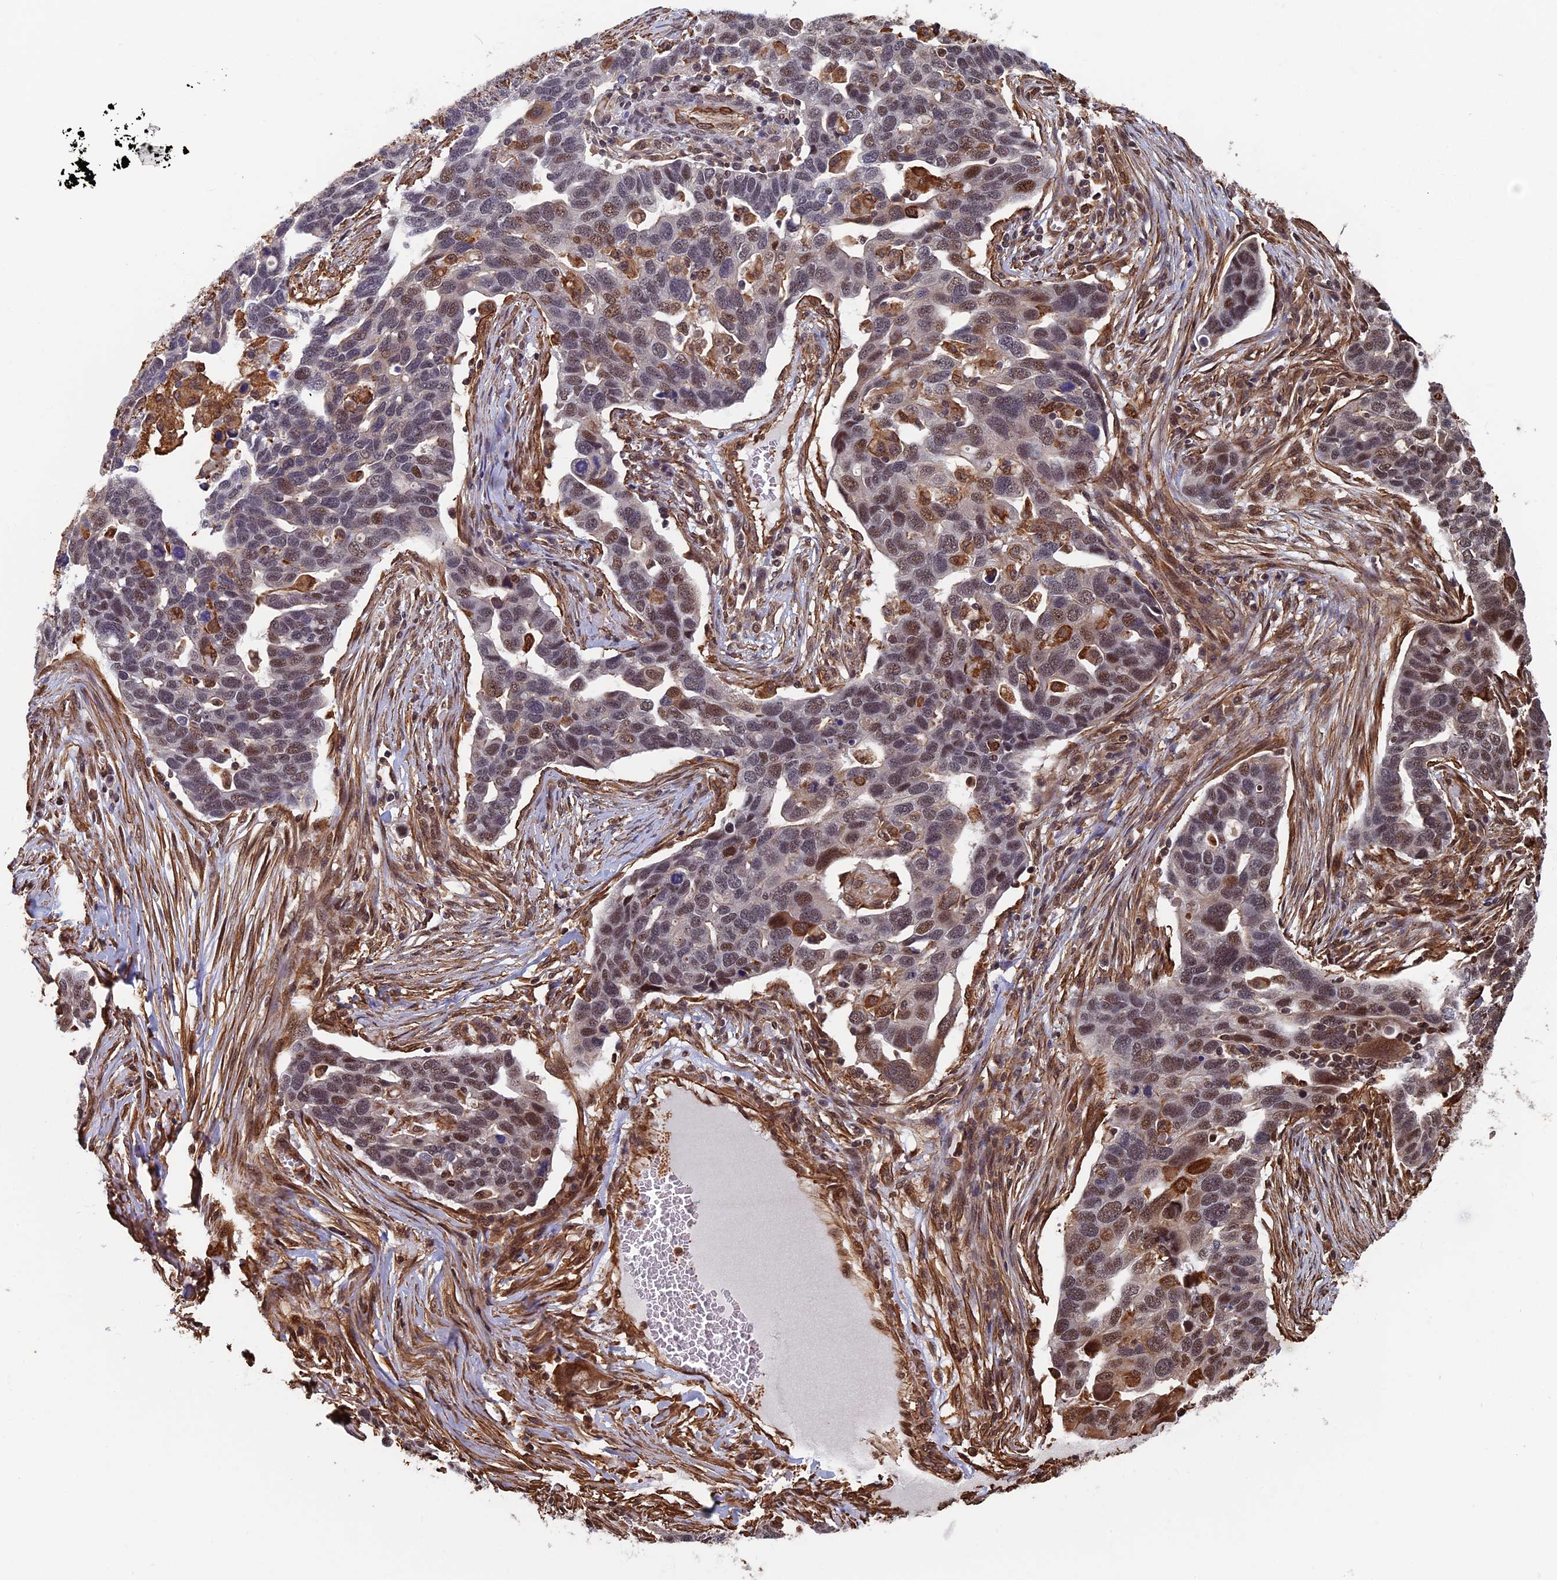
{"staining": {"intensity": "moderate", "quantity": "<25%", "location": "cytoplasmic/membranous,nuclear"}, "tissue": "ovarian cancer", "cell_type": "Tumor cells", "image_type": "cancer", "snomed": [{"axis": "morphology", "description": "Cystadenocarcinoma, serous, NOS"}, {"axis": "topography", "description": "Ovary"}], "caption": "Immunohistochemistry (IHC) (DAB) staining of serous cystadenocarcinoma (ovarian) exhibits moderate cytoplasmic/membranous and nuclear protein expression in about <25% of tumor cells. Immunohistochemistry stains the protein of interest in brown and the nuclei are stained blue.", "gene": "CTDP1", "patient": {"sex": "female", "age": 54}}